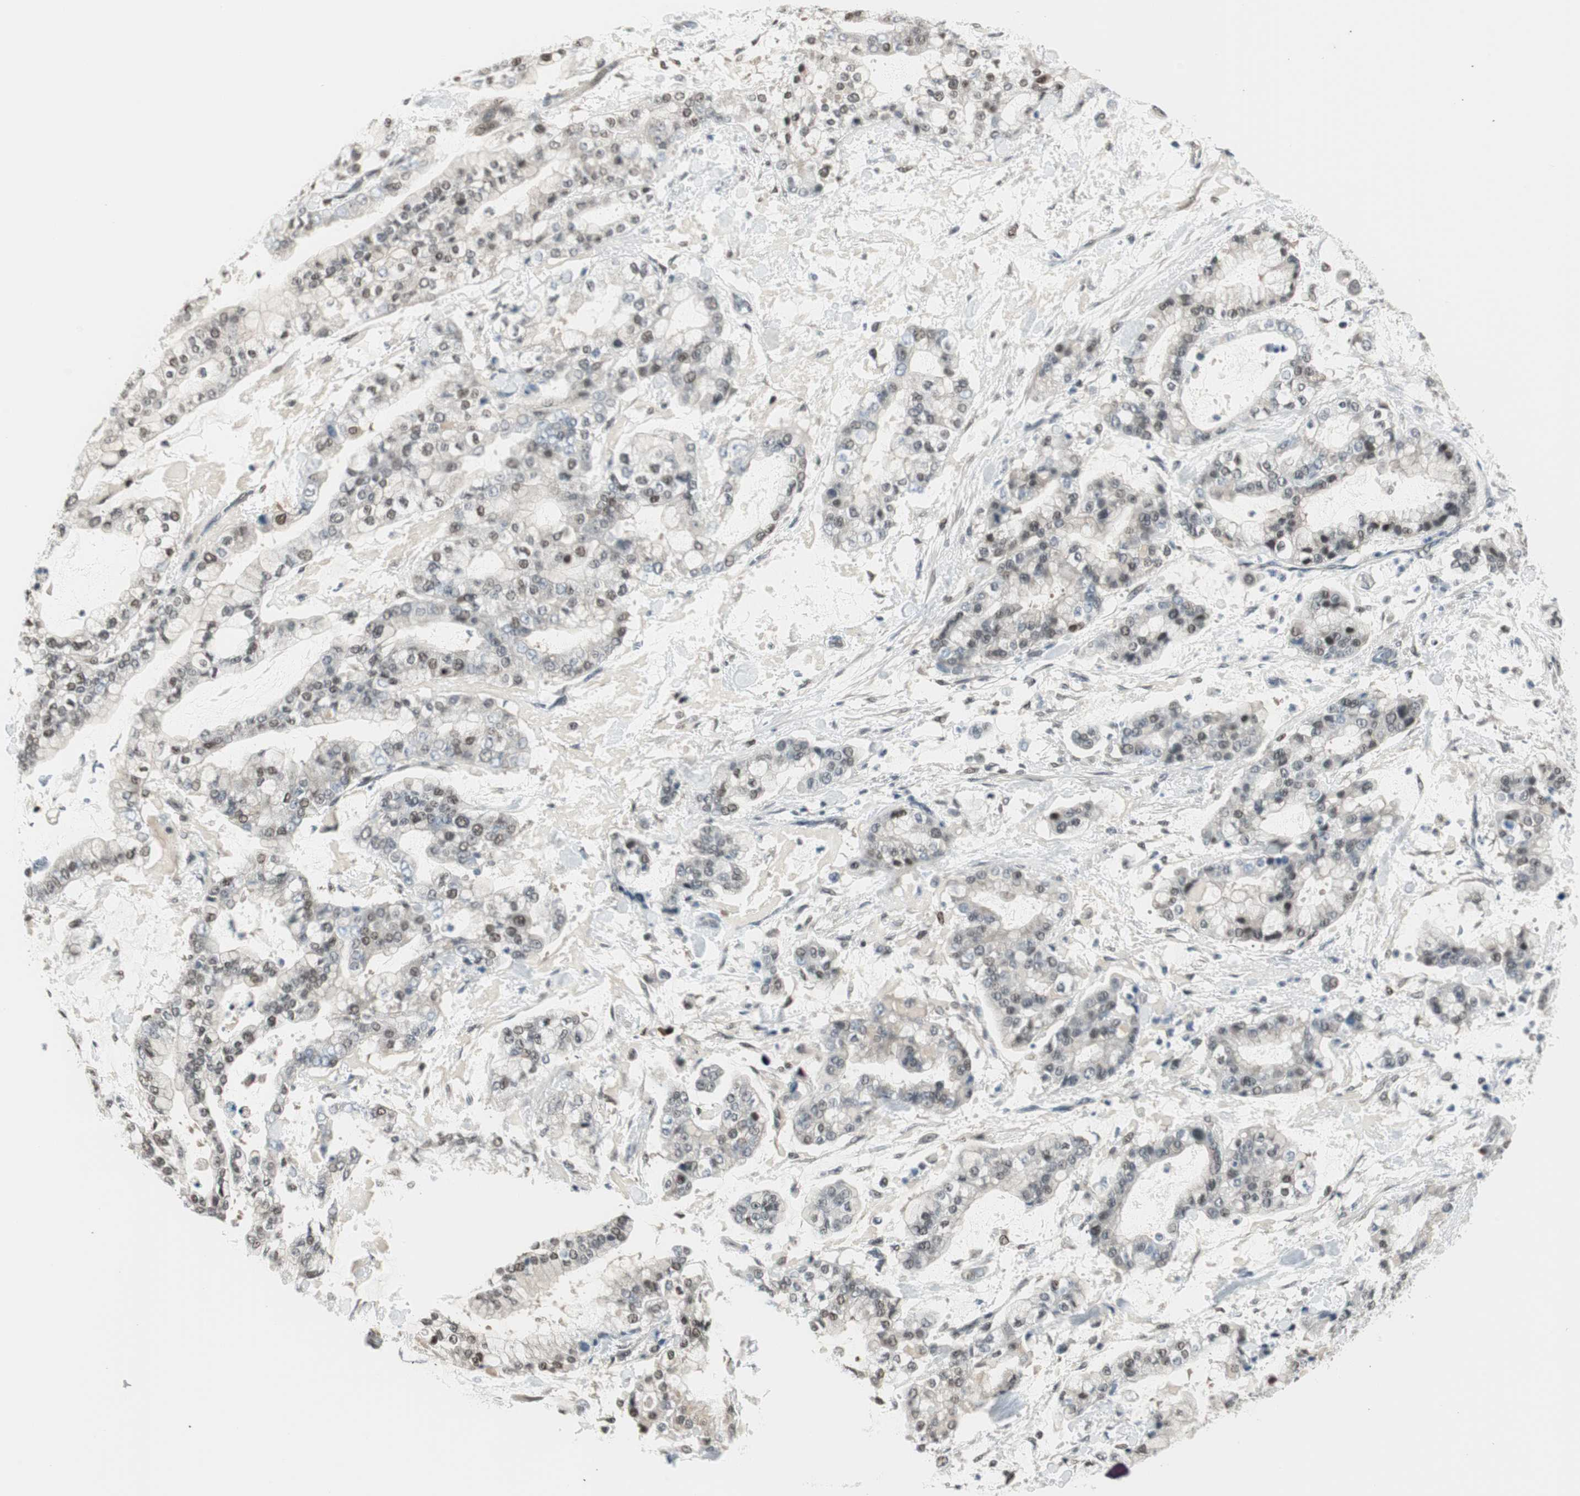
{"staining": {"intensity": "weak", "quantity": "25%-75%", "location": "nuclear"}, "tissue": "stomach cancer", "cell_type": "Tumor cells", "image_type": "cancer", "snomed": [{"axis": "morphology", "description": "Normal tissue, NOS"}, {"axis": "morphology", "description": "Adenocarcinoma, NOS"}, {"axis": "topography", "description": "Stomach, upper"}, {"axis": "topography", "description": "Stomach"}], "caption": "A brown stain shows weak nuclear expression of a protein in human stomach adenocarcinoma tumor cells.", "gene": "LONP2", "patient": {"sex": "male", "age": 76}}